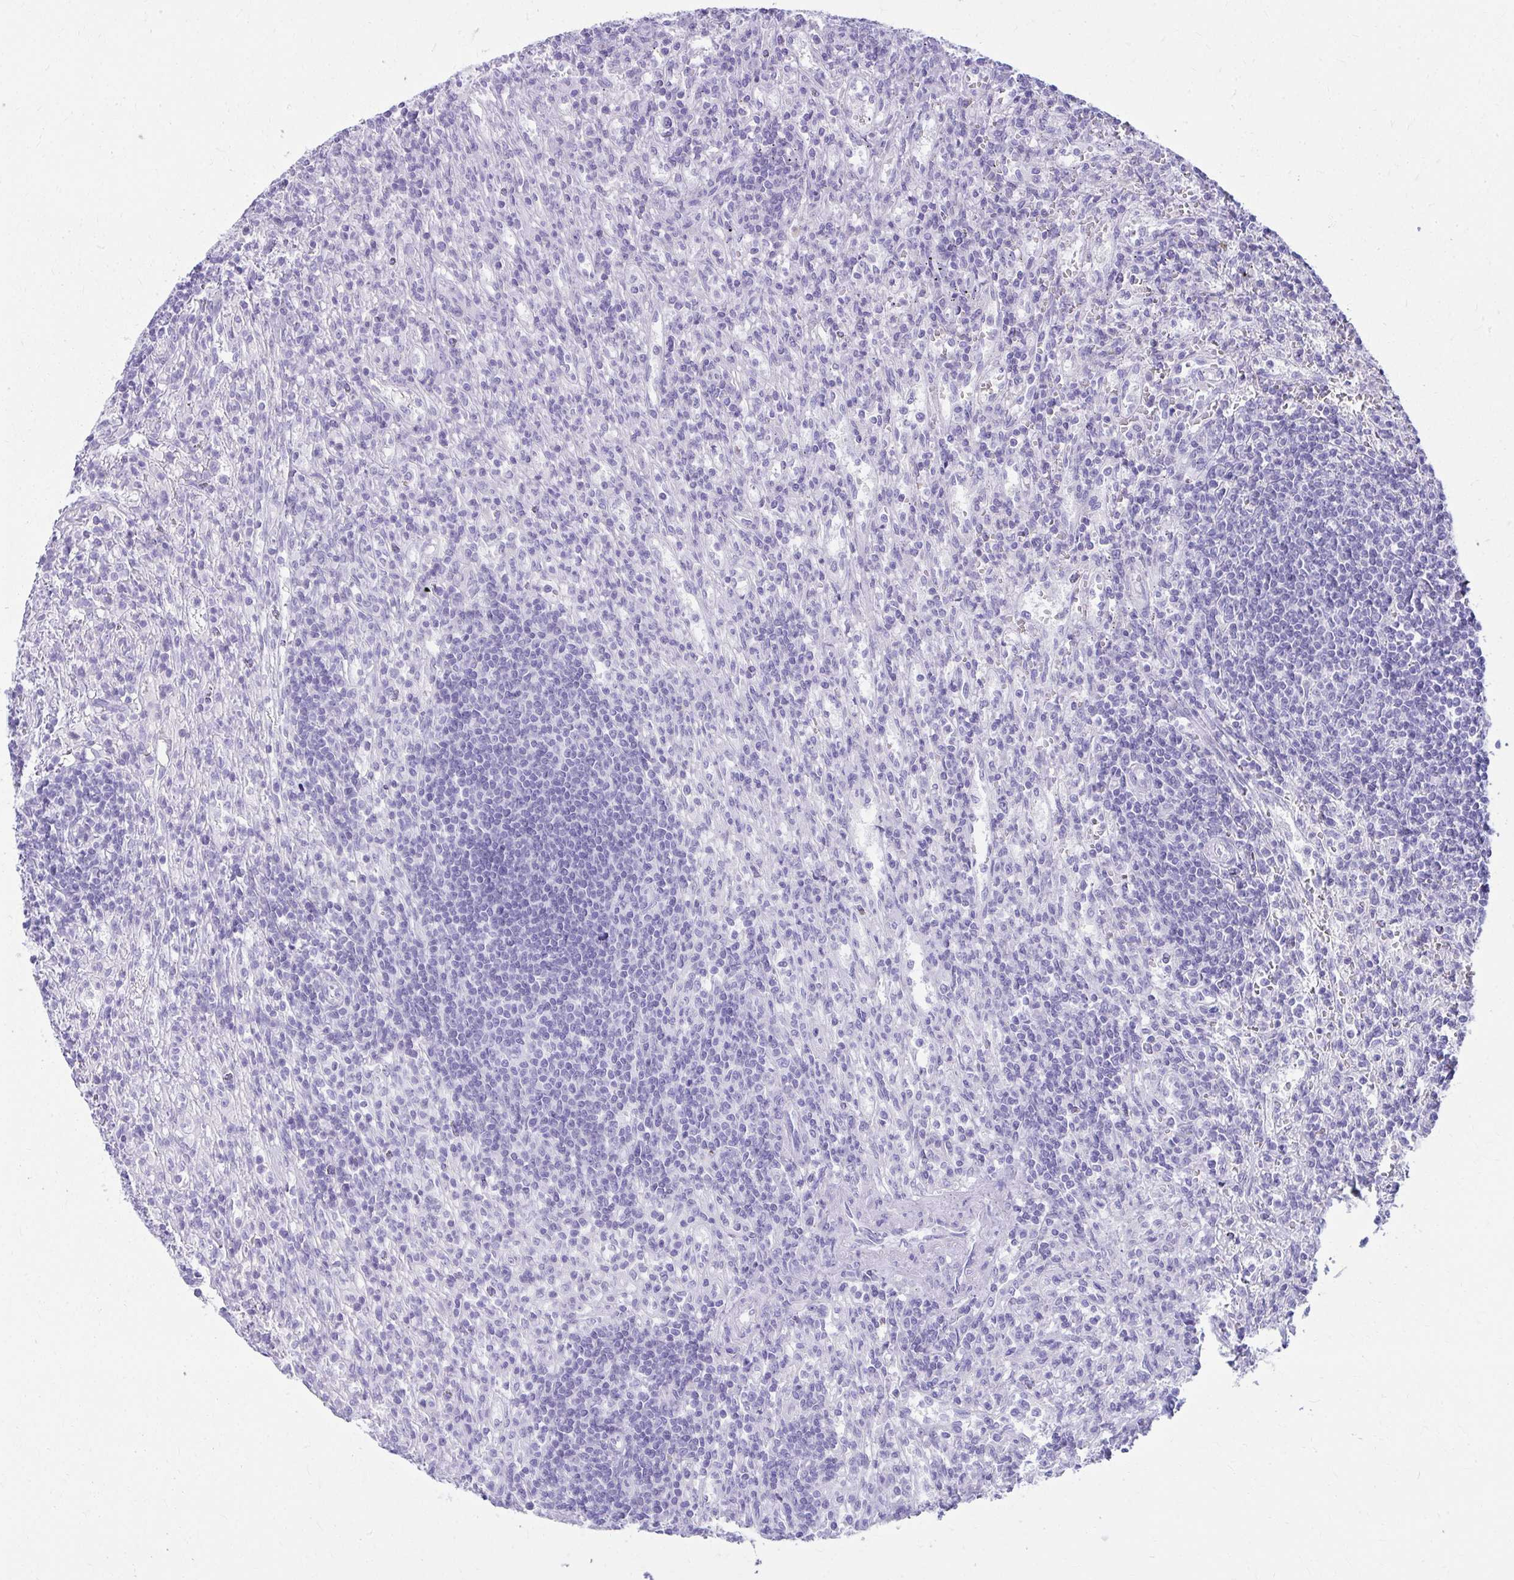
{"staining": {"intensity": "negative", "quantity": "none", "location": "none"}, "tissue": "lymphoma", "cell_type": "Tumor cells", "image_type": "cancer", "snomed": [{"axis": "morphology", "description": "Malignant lymphoma, non-Hodgkin's type, Low grade"}, {"axis": "topography", "description": "Spleen"}], "caption": "IHC micrograph of human lymphoma stained for a protein (brown), which shows no positivity in tumor cells.", "gene": "ATP4B", "patient": {"sex": "male", "age": 76}}